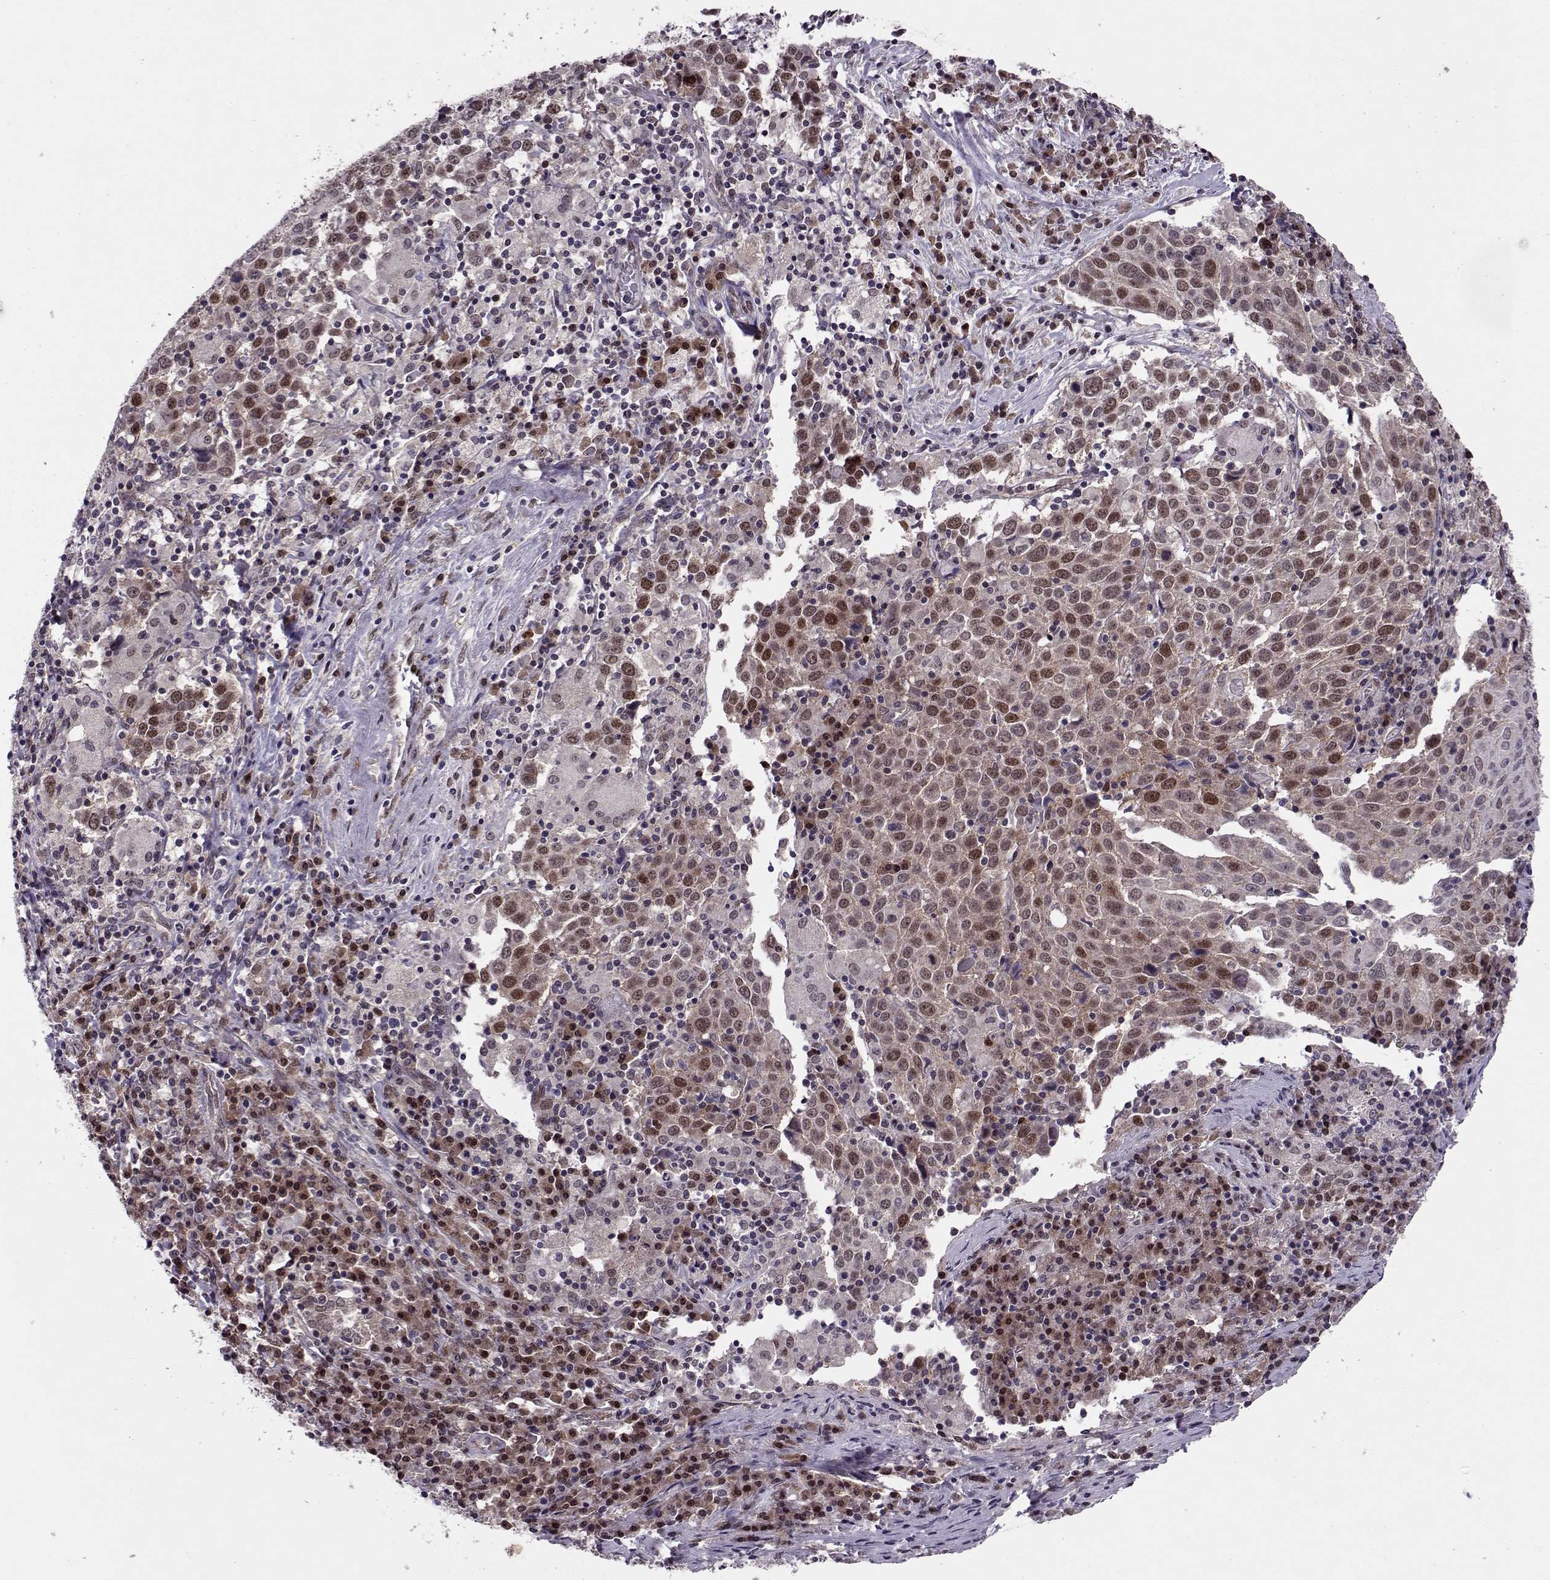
{"staining": {"intensity": "moderate", "quantity": "25%-75%", "location": "nuclear"}, "tissue": "lung cancer", "cell_type": "Tumor cells", "image_type": "cancer", "snomed": [{"axis": "morphology", "description": "Squamous cell carcinoma, NOS"}, {"axis": "topography", "description": "Lung"}], "caption": "Lung cancer stained with DAB (3,3'-diaminobenzidine) immunohistochemistry shows medium levels of moderate nuclear staining in about 25%-75% of tumor cells.", "gene": "CDK4", "patient": {"sex": "male", "age": 57}}